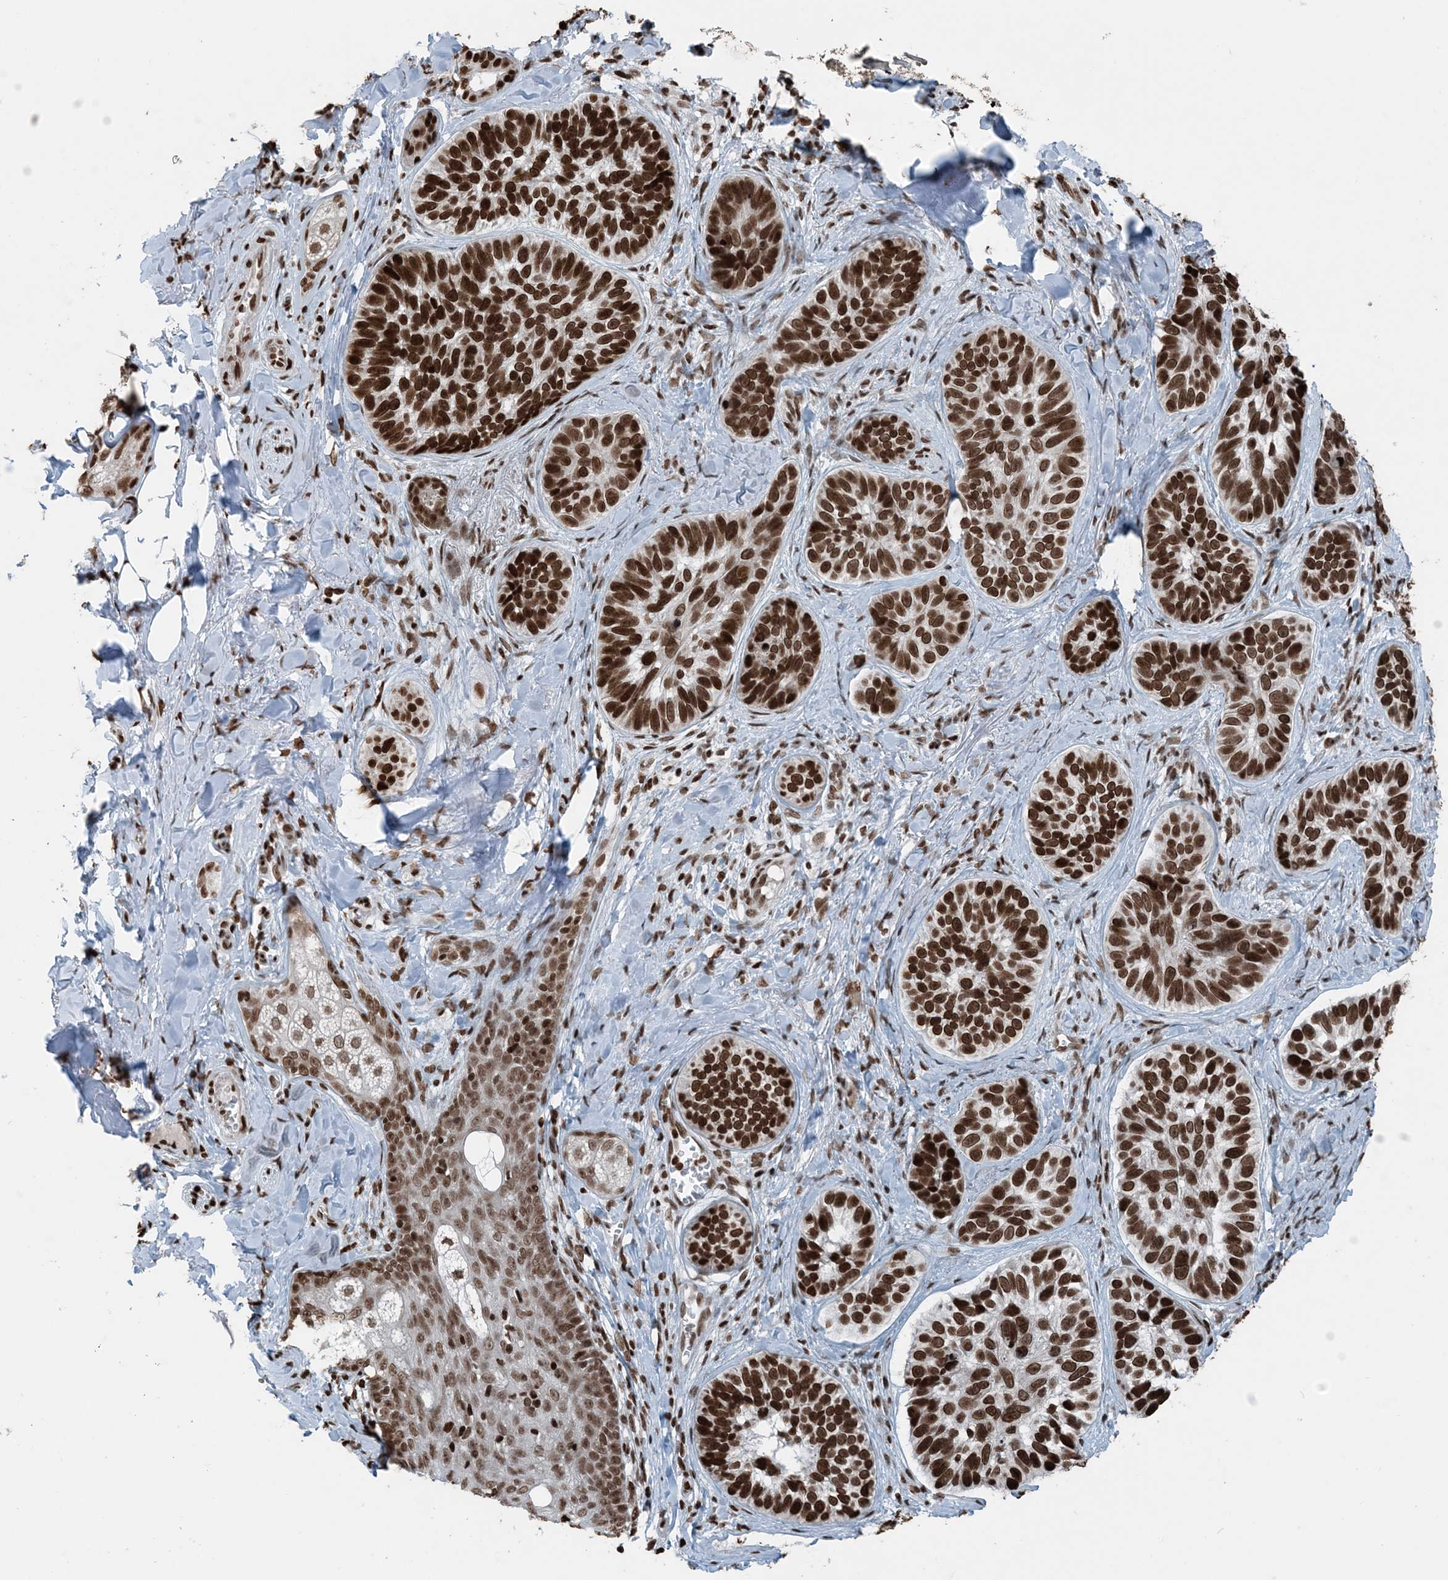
{"staining": {"intensity": "strong", "quantity": ">75%", "location": "nuclear"}, "tissue": "skin cancer", "cell_type": "Tumor cells", "image_type": "cancer", "snomed": [{"axis": "morphology", "description": "Basal cell carcinoma"}, {"axis": "topography", "description": "Skin"}], "caption": "A brown stain shows strong nuclear expression of a protein in human basal cell carcinoma (skin) tumor cells. Using DAB (brown) and hematoxylin (blue) stains, captured at high magnification using brightfield microscopy.", "gene": "H3-3B", "patient": {"sex": "male", "age": 62}}